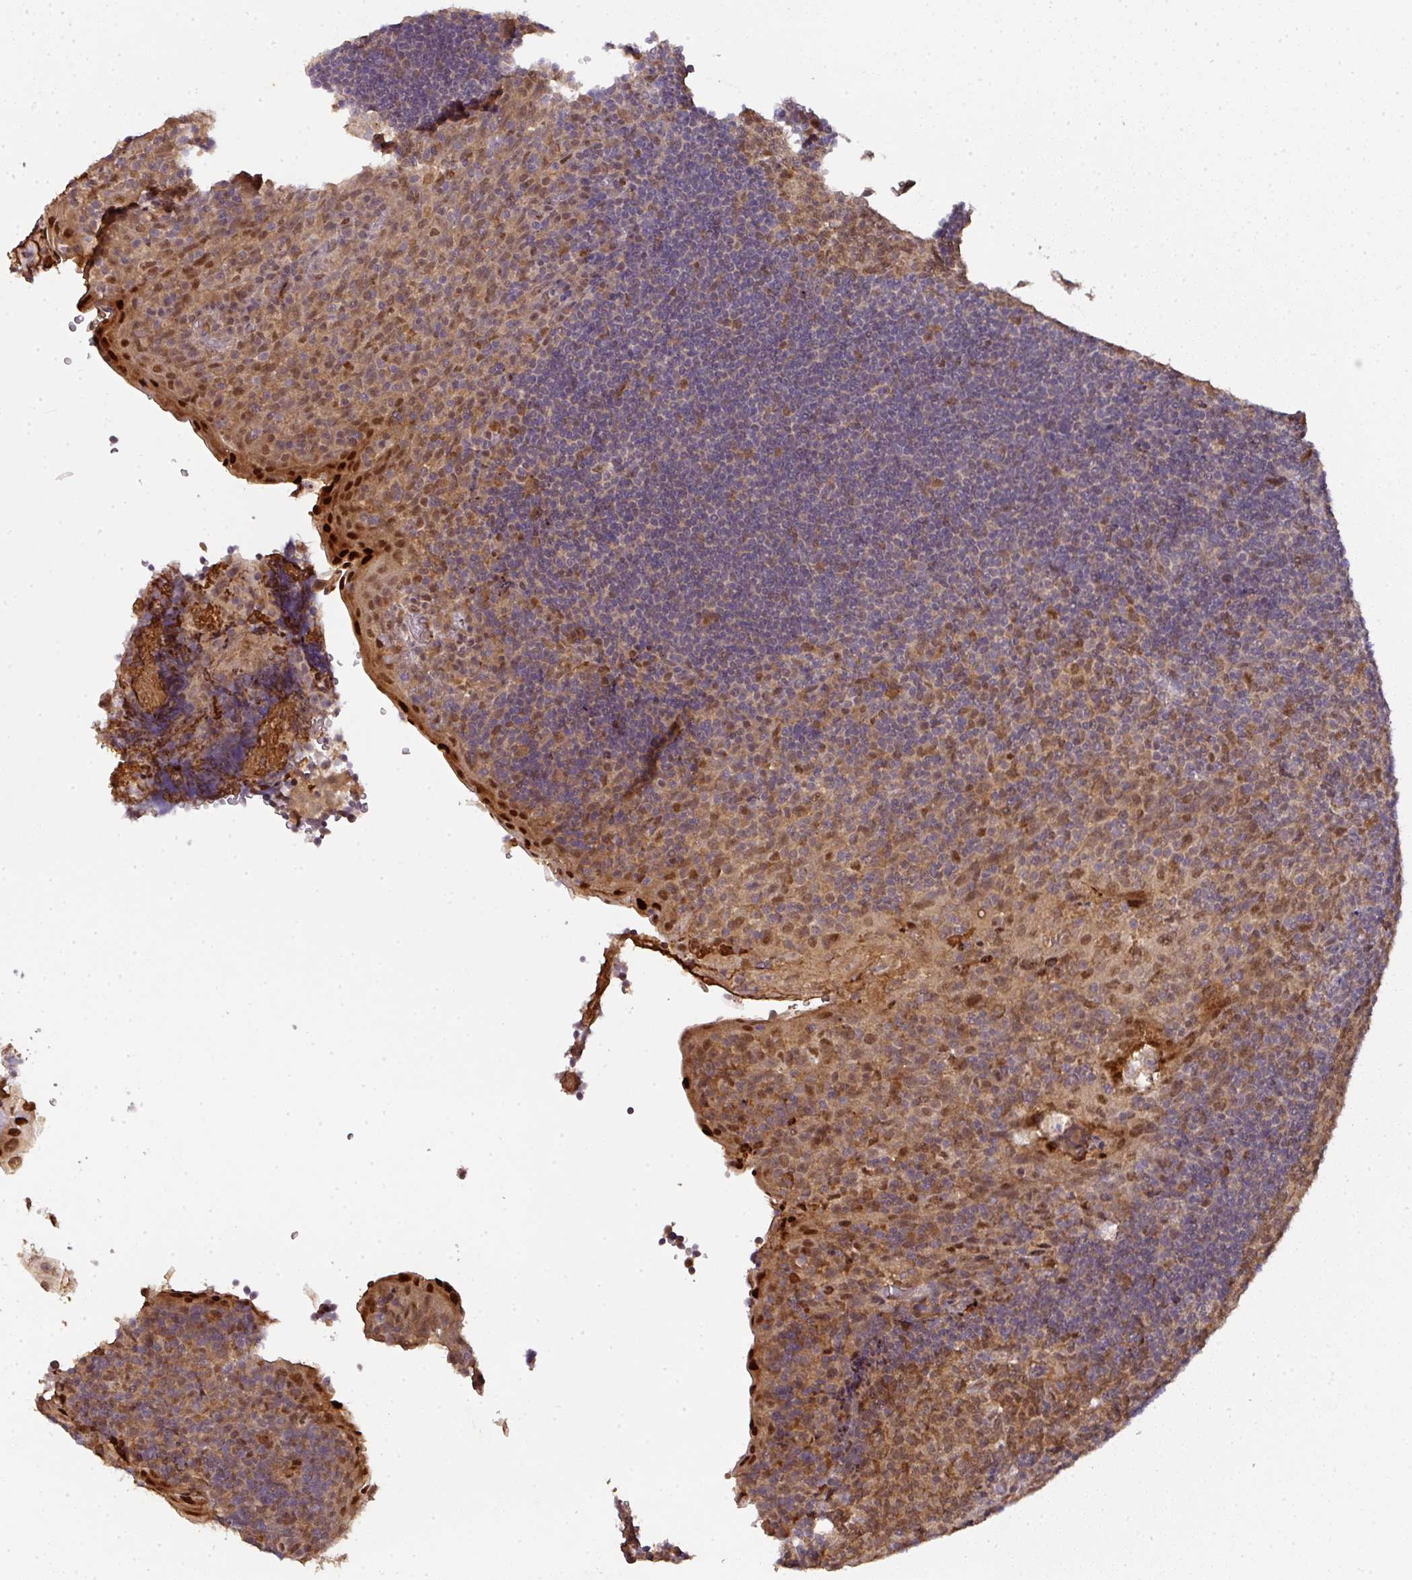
{"staining": {"intensity": "moderate", "quantity": ">75%", "location": "cytoplasmic/membranous,nuclear"}, "tissue": "tonsil", "cell_type": "Germinal center cells", "image_type": "normal", "snomed": [{"axis": "morphology", "description": "Normal tissue, NOS"}, {"axis": "topography", "description": "Tonsil"}], "caption": "Immunohistochemical staining of unremarkable human tonsil demonstrates moderate cytoplasmic/membranous,nuclear protein positivity in approximately >75% of germinal center cells.", "gene": "RANBP9", "patient": {"sex": "male", "age": 17}}